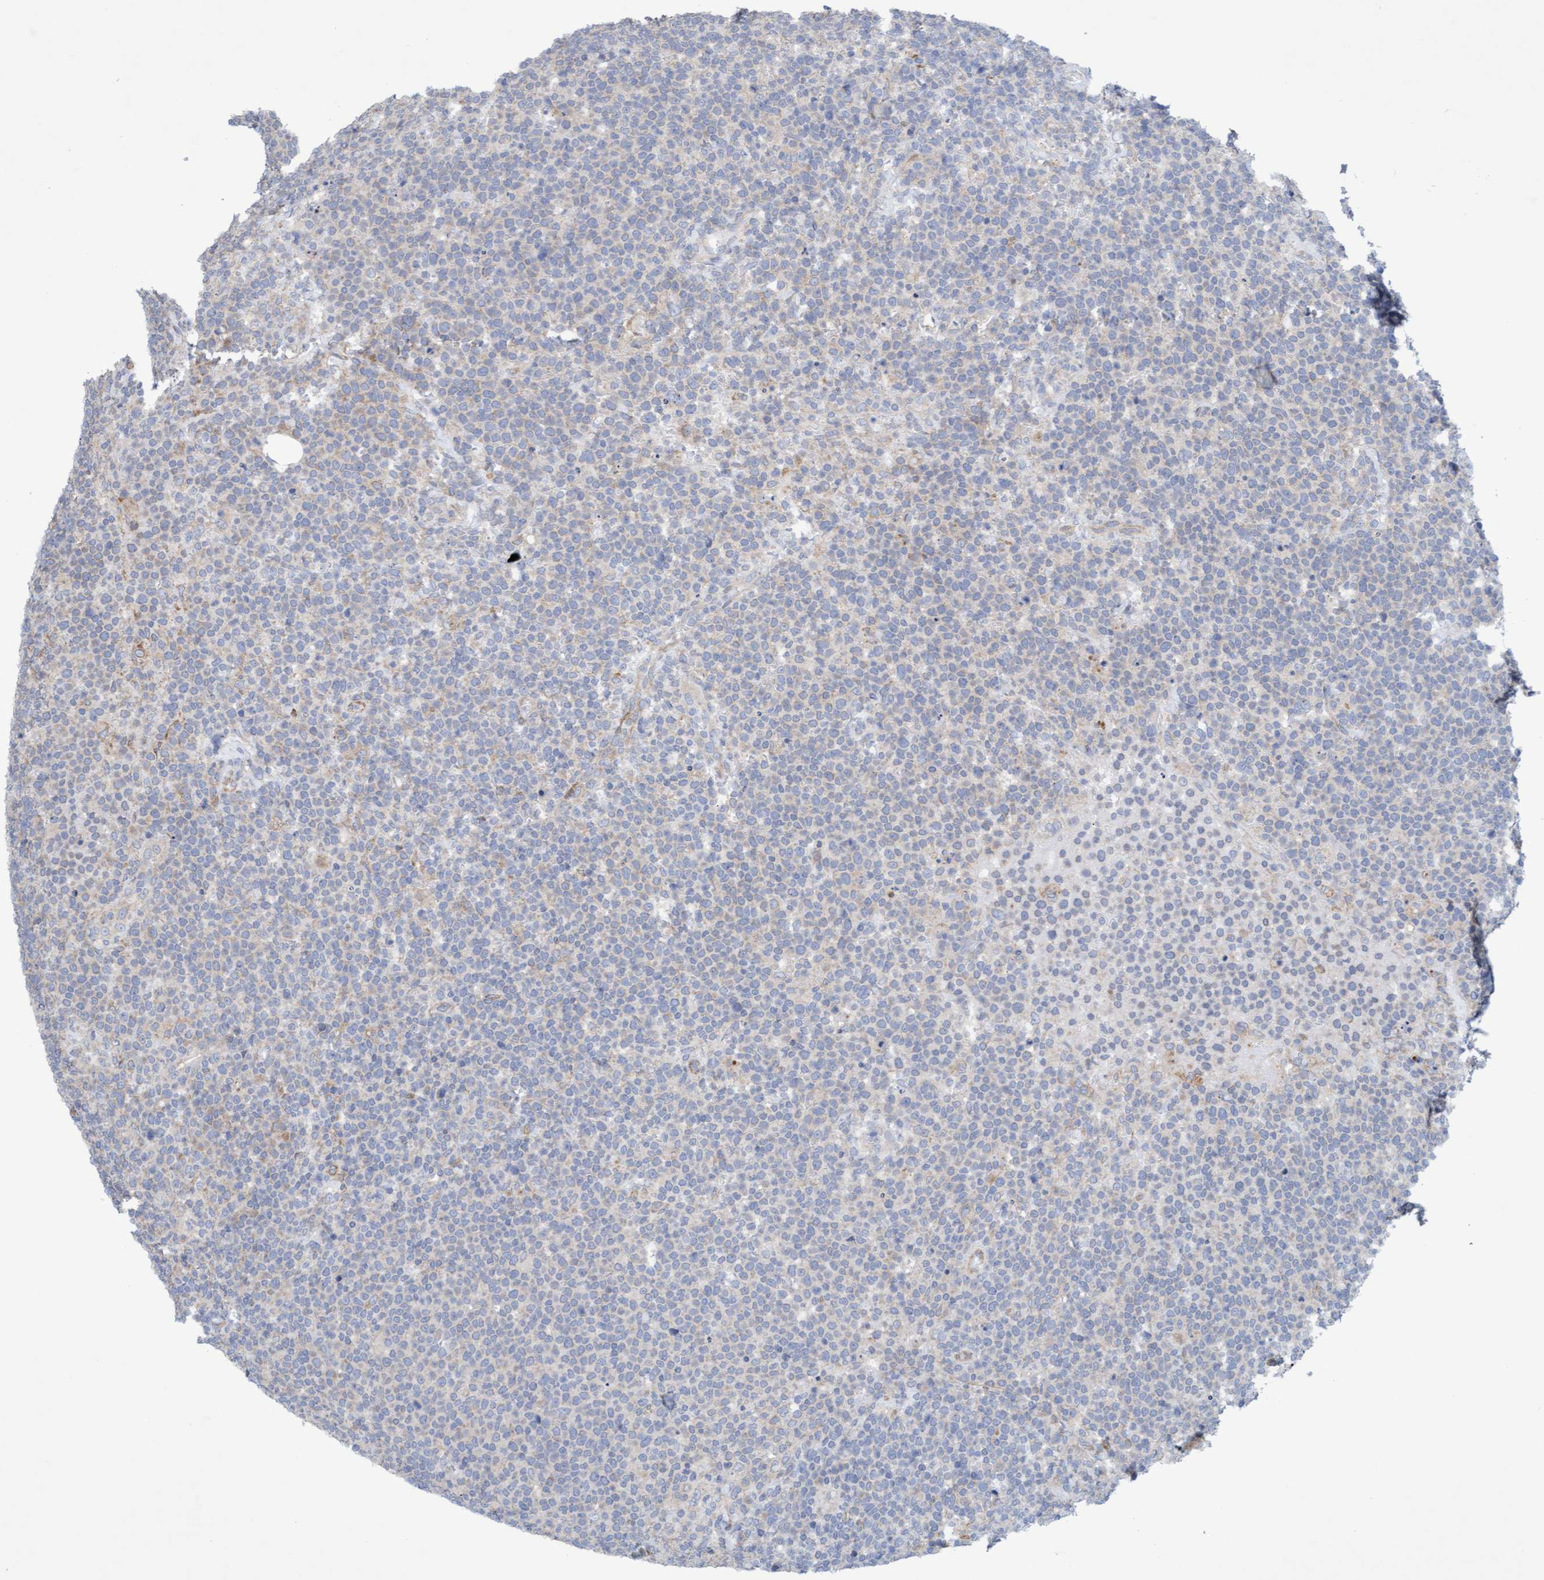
{"staining": {"intensity": "negative", "quantity": "none", "location": "none"}, "tissue": "lymphoma", "cell_type": "Tumor cells", "image_type": "cancer", "snomed": [{"axis": "morphology", "description": "Malignant lymphoma, non-Hodgkin's type, High grade"}, {"axis": "topography", "description": "Lymph node"}], "caption": "A micrograph of human high-grade malignant lymphoma, non-Hodgkin's type is negative for staining in tumor cells. (Stains: DAB (3,3'-diaminobenzidine) immunohistochemistry with hematoxylin counter stain, Microscopy: brightfield microscopy at high magnification).", "gene": "SLC28A3", "patient": {"sex": "male", "age": 61}}